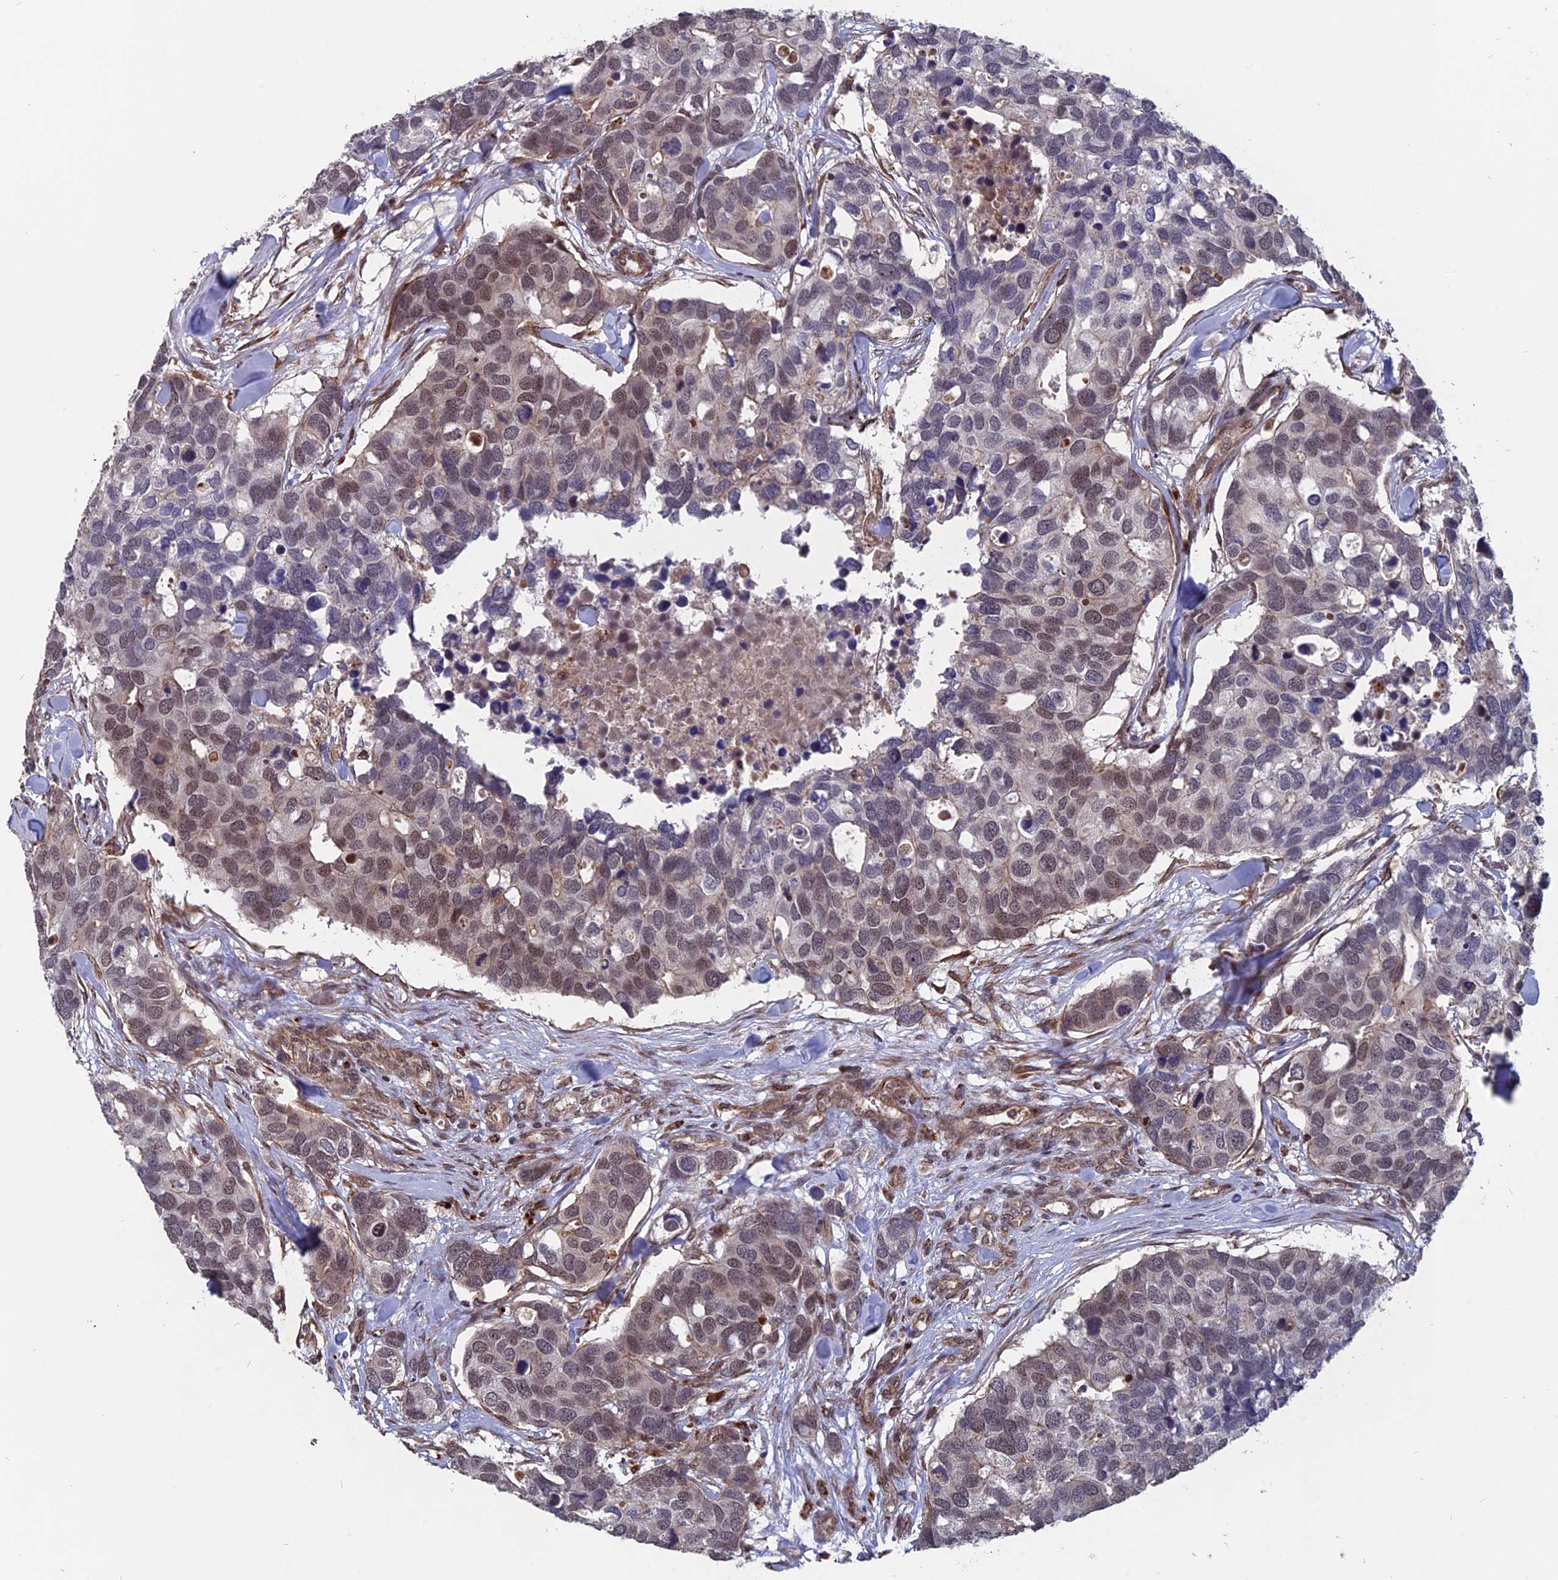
{"staining": {"intensity": "moderate", "quantity": "25%-75%", "location": "nuclear"}, "tissue": "breast cancer", "cell_type": "Tumor cells", "image_type": "cancer", "snomed": [{"axis": "morphology", "description": "Duct carcinoma"}, {"axis": "topography", "description": "Breast"}], "caption": "The immunohistochemical stain labels moderate nuclear positivity in tumor cells of breast cancer (invasive ductal carcinoma) tissue. (Brightfield microscopy of DAB IHC at high magnification).", "gene": "NOSIP", "patient": {"sex": "female", "age": 83}}